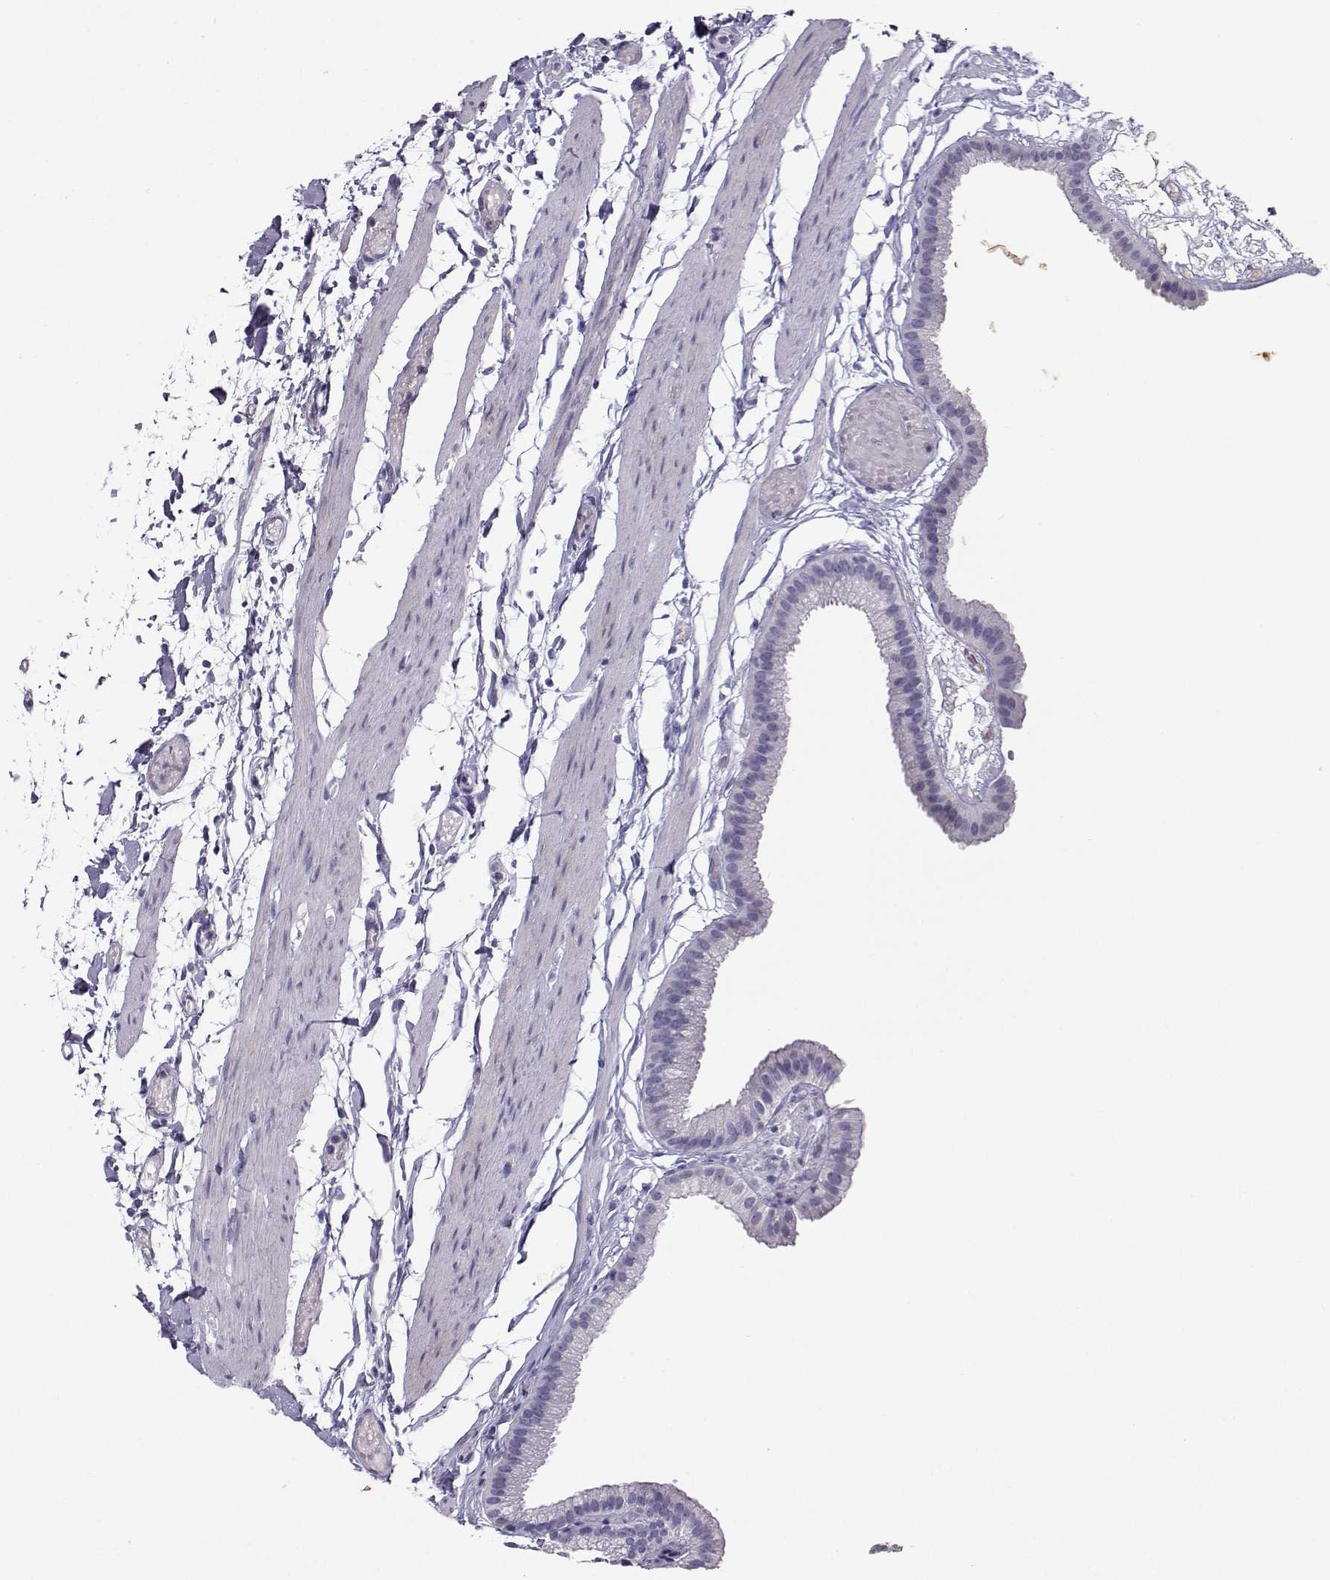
{"staining": {"intensity": "negative", "quantity": "none", "location": "none"}, "tissue": "gallbladder", "cell_type": "Glandular cells", "image_type": "normal", "snomed": [{"axis": "morphology", "description": "Normal tissue, NOS"}, {"axis": "topography", "description": "Gallbladder"}], "caption": "Image shows no protein expression in glandular cells of unremarkable gallbladder.", "gene": "TBR1", "patient": {"sex": "female", "age": 45}}